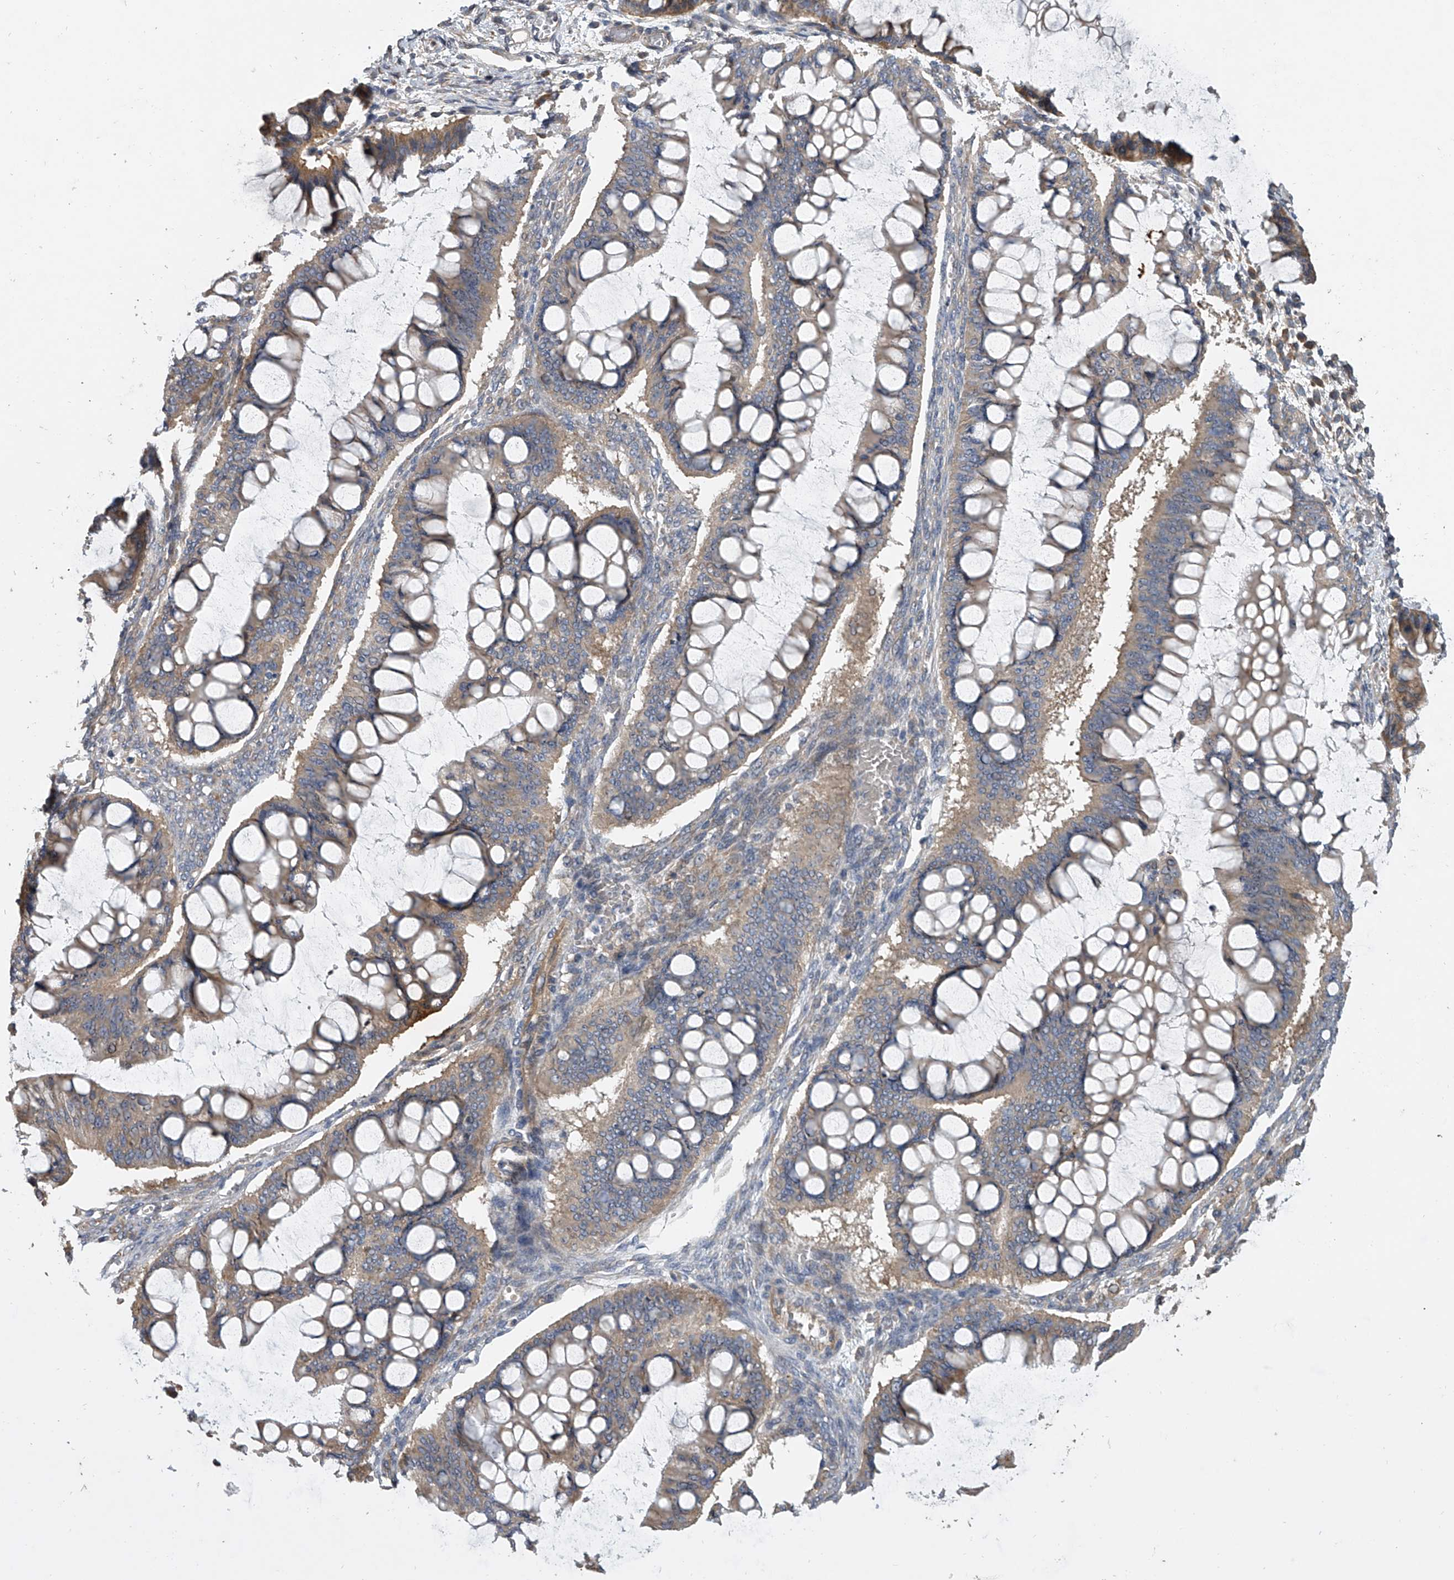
{"staining": {"intensity": "weak", "quantity": "25%-75%", "location": "cytoplasmic/membranous"}, "tissue": "ovarian cancer", "cell_type": "Tumor cells", "image_type": "cancer", "snomed": [{"axis": "morphology", "description": "Cystadenocarcinoma, mucinous, NOS"}, {"axis": "topography", "description": "Ovary"}], "caption": "IHC (DAB) staining of mucinous cystadenocarcinoma (ovarian) shows weak cytoplasmic/membranous protein positivity in approximately 25%-75% of tumor cells.", "gene": "DOCK9", "patient": {"sex": "female", "age": 73}}